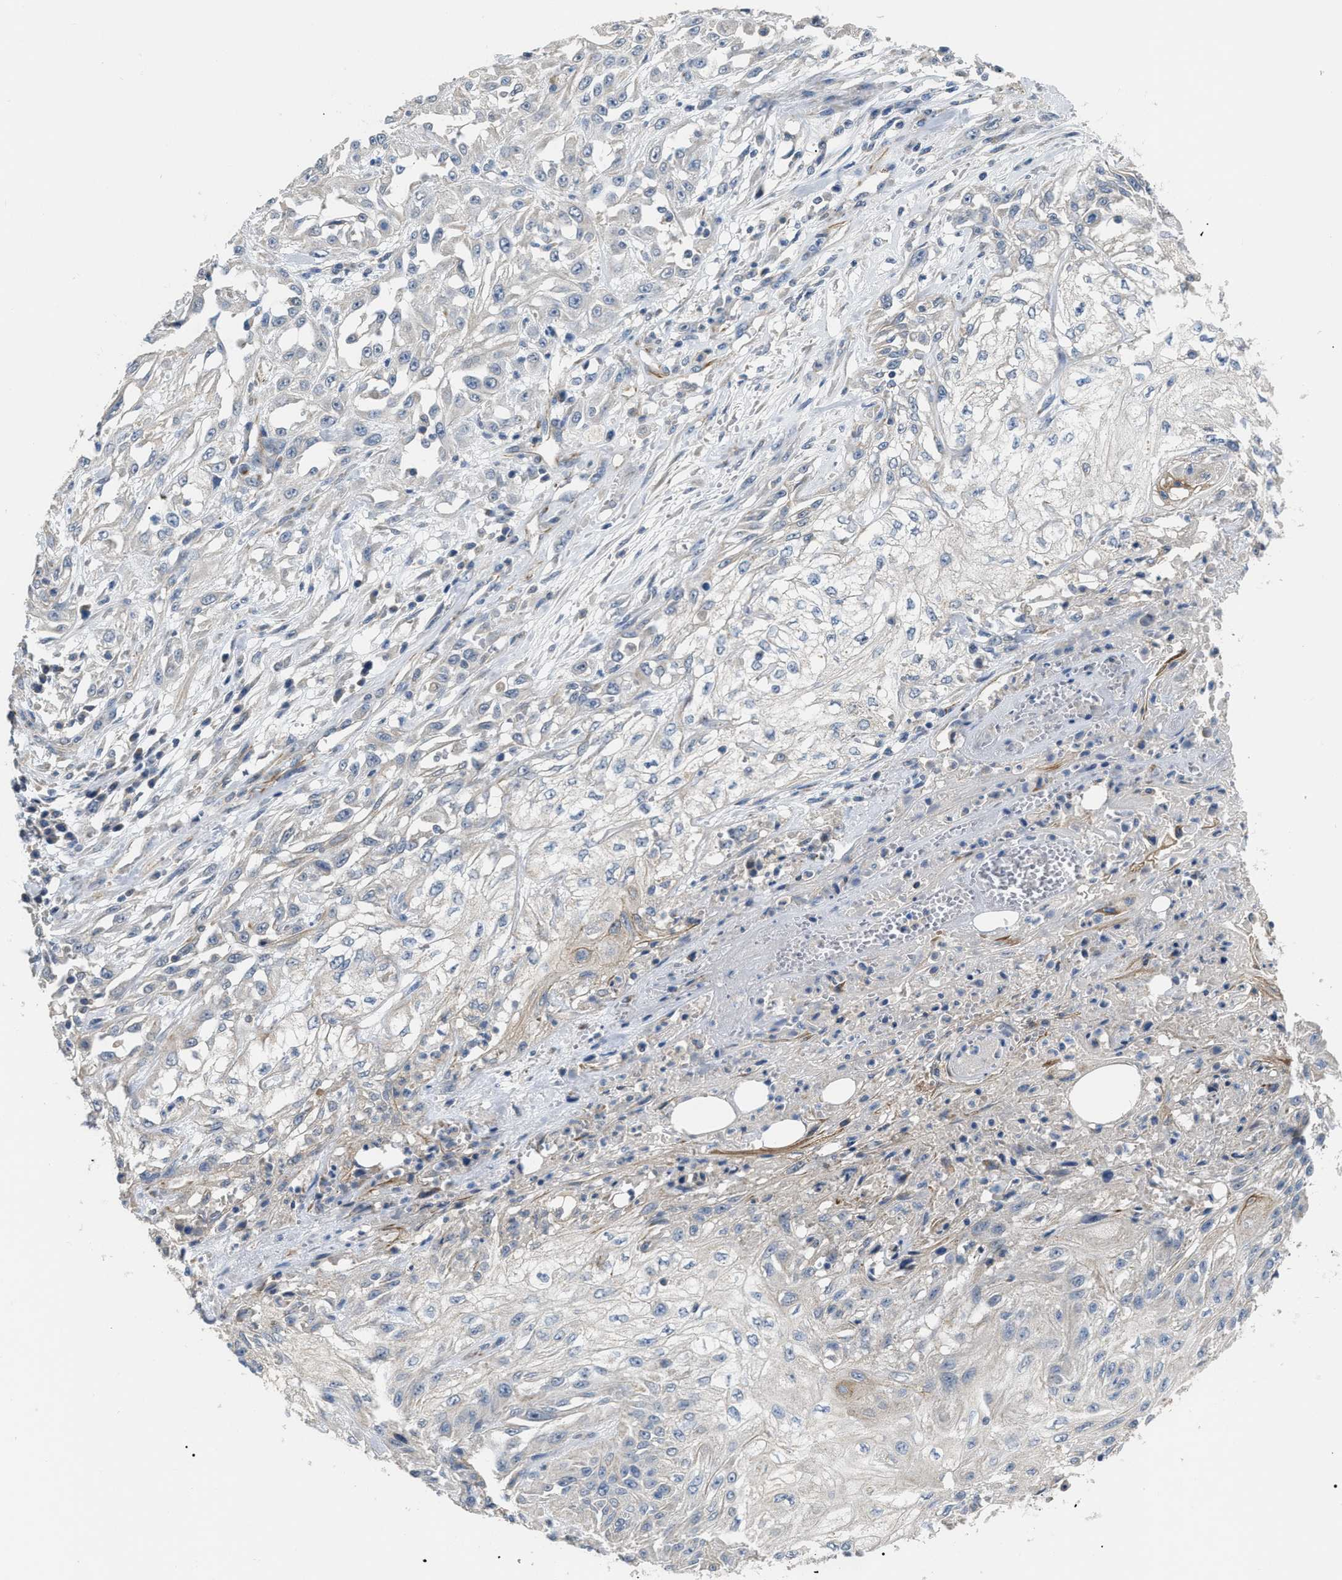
{"staining": {"intensity": "negative", "quantity": "none", "location": "none"}, "tissue": "skin cancer", "cell_type": "Tumor cells", "image_type": "cancer", "snomed": [{"axis": "morphology", "description": "Squamous cell carcinoma, NOS"}, {"axis": "morphology", "description": "Squamous cell carcinoma, metastatic, NOS"}, {"axis": "topography", "description": "Skin"}, {"axis": "topography", "description": "Lymph node"}], "caption": "Tumor cells are negative for protein expression in human skin metastatic squamous cell carcinoma.", "gene": "DHX58", "patient": {"sex": "male", "age": 75}}